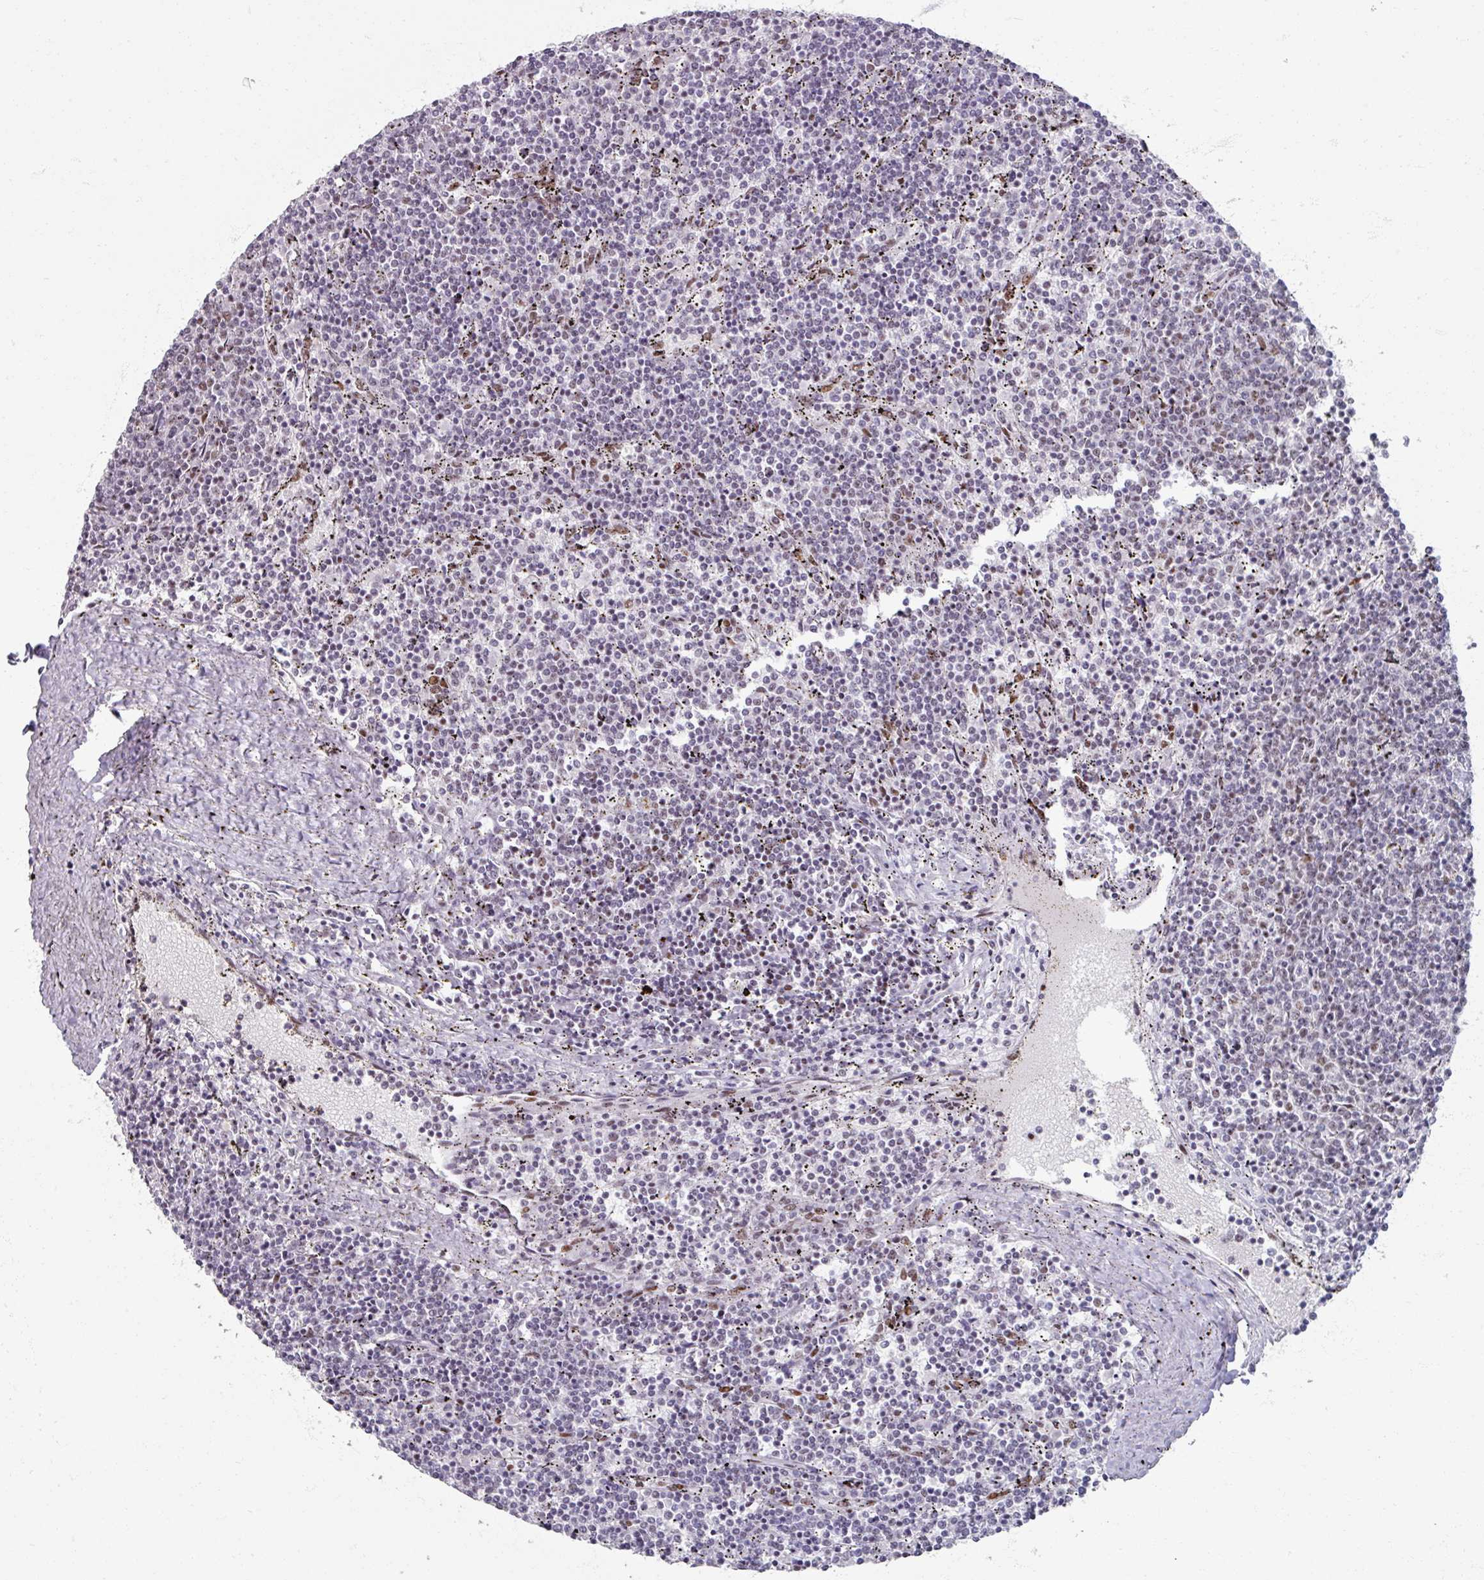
{"staining": {"intensity": "negative", "quantity": "none", "location": "none"}, "tissue": "lymphoma", "cell_type": "Tumor cells", "image_type": "cancer", "snomed": [{"axis": "morphology", "description": "Malignant lymphoma, non-Hodgkin's type, Low grade"}, {"axis": "topography", "description": "Spleen"}], "caption": "Malignant lymphoma, non-Hodgkin's type (low-grade) was stained to show a protein in brown. There is no significant staining in tumor cells.", "gene": "ADAR", "patient": {"sex": "female", "age": 50}}